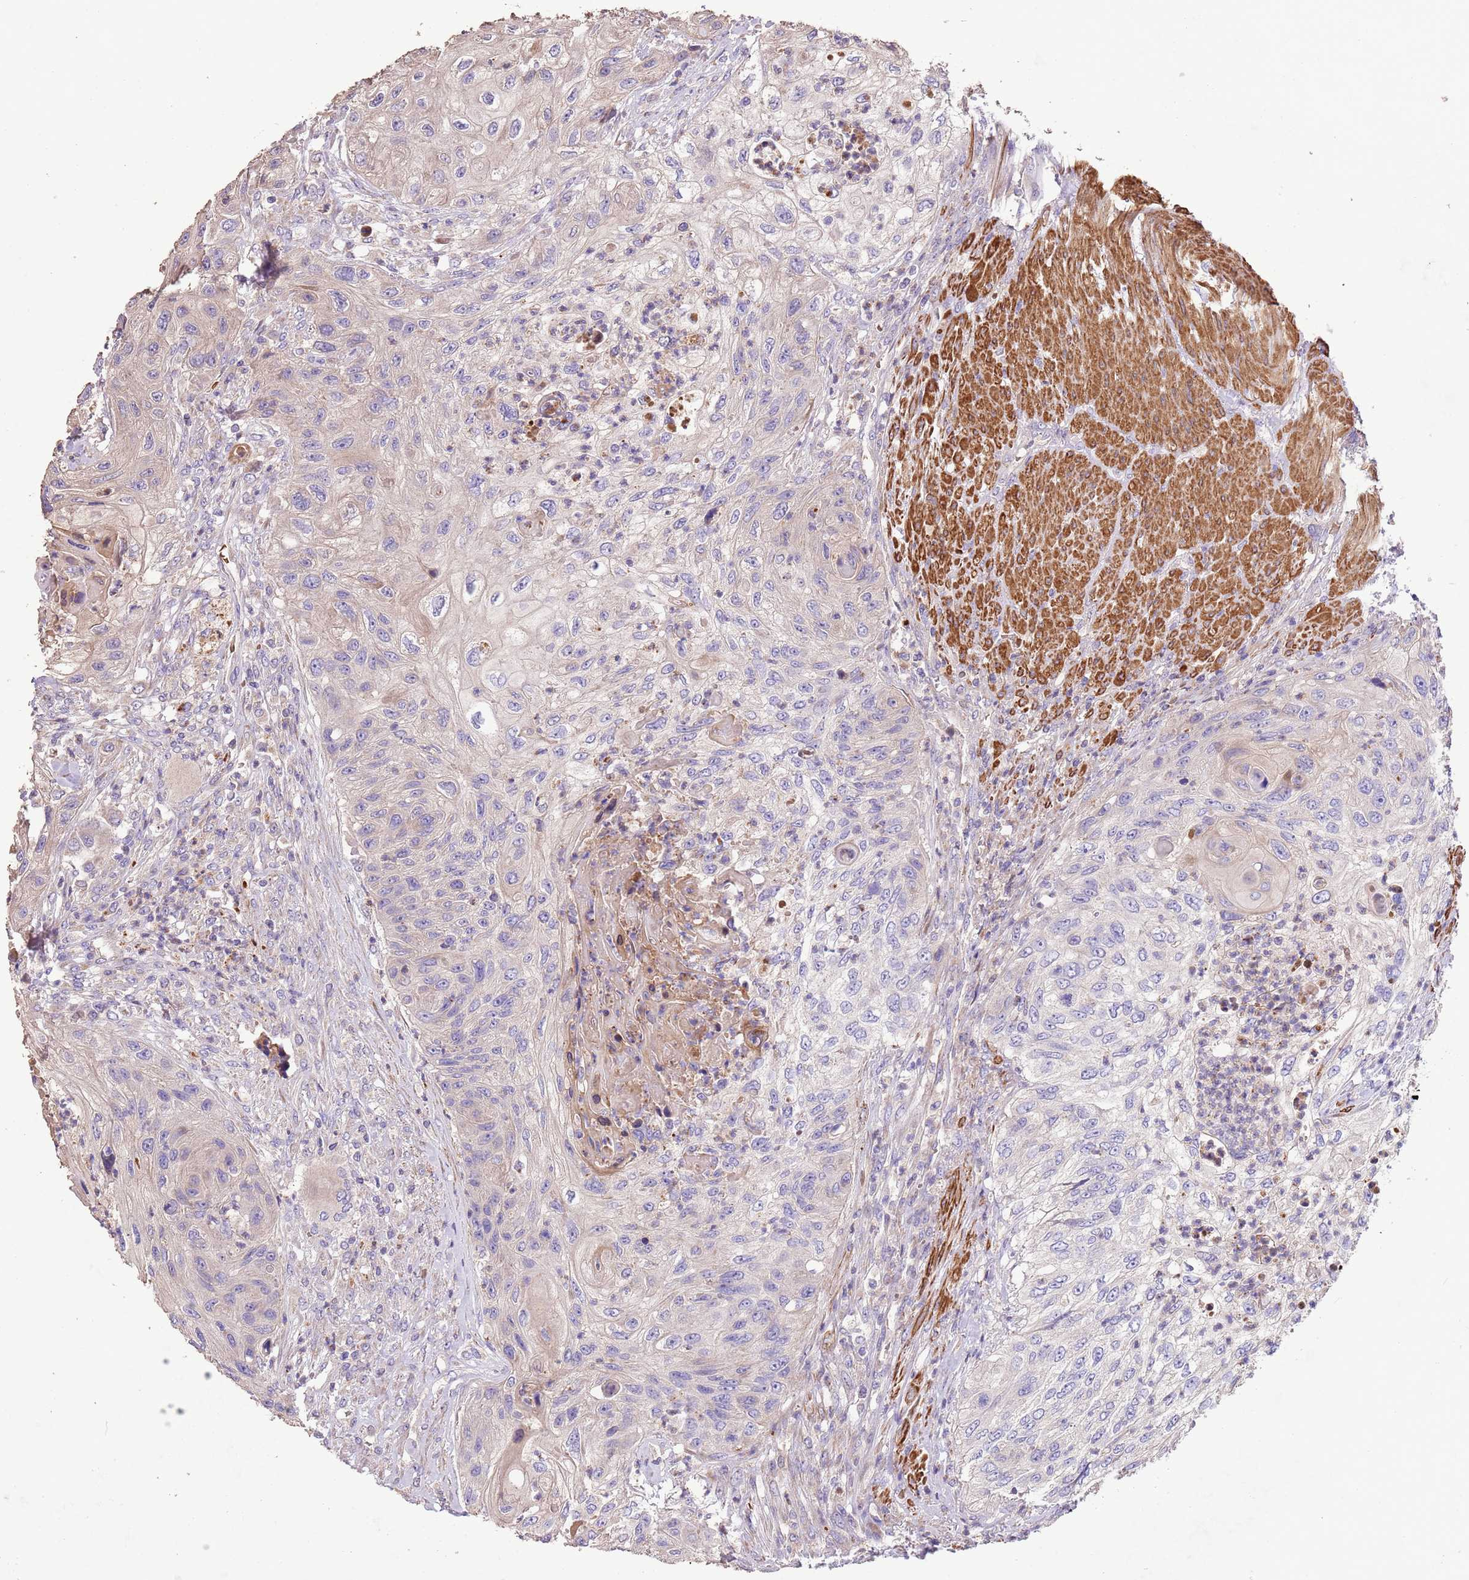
{"staining": {"intensity": "negative", "quantity": "none", "location": "none"}, "tissue": "urothelial cancer", "cell_type": "Tumor cells", "image_type": "cancer", "snomed": [{"axis": "morphology", "description": "Urothelial carcinoma, High grade"}, {"axis": "topography", "description": "Urinary bladder"}], "caption": "Immunohistochemistry photomicrograph of neoplastic tissue: human urothelial carcinoma (high-grade) stained with DAB (3,3'-diaminobenzidine) displays no significant protein staining in tumor cells.", "gene": "PIGA", "patient": {"sex": "female", "age": 60}}